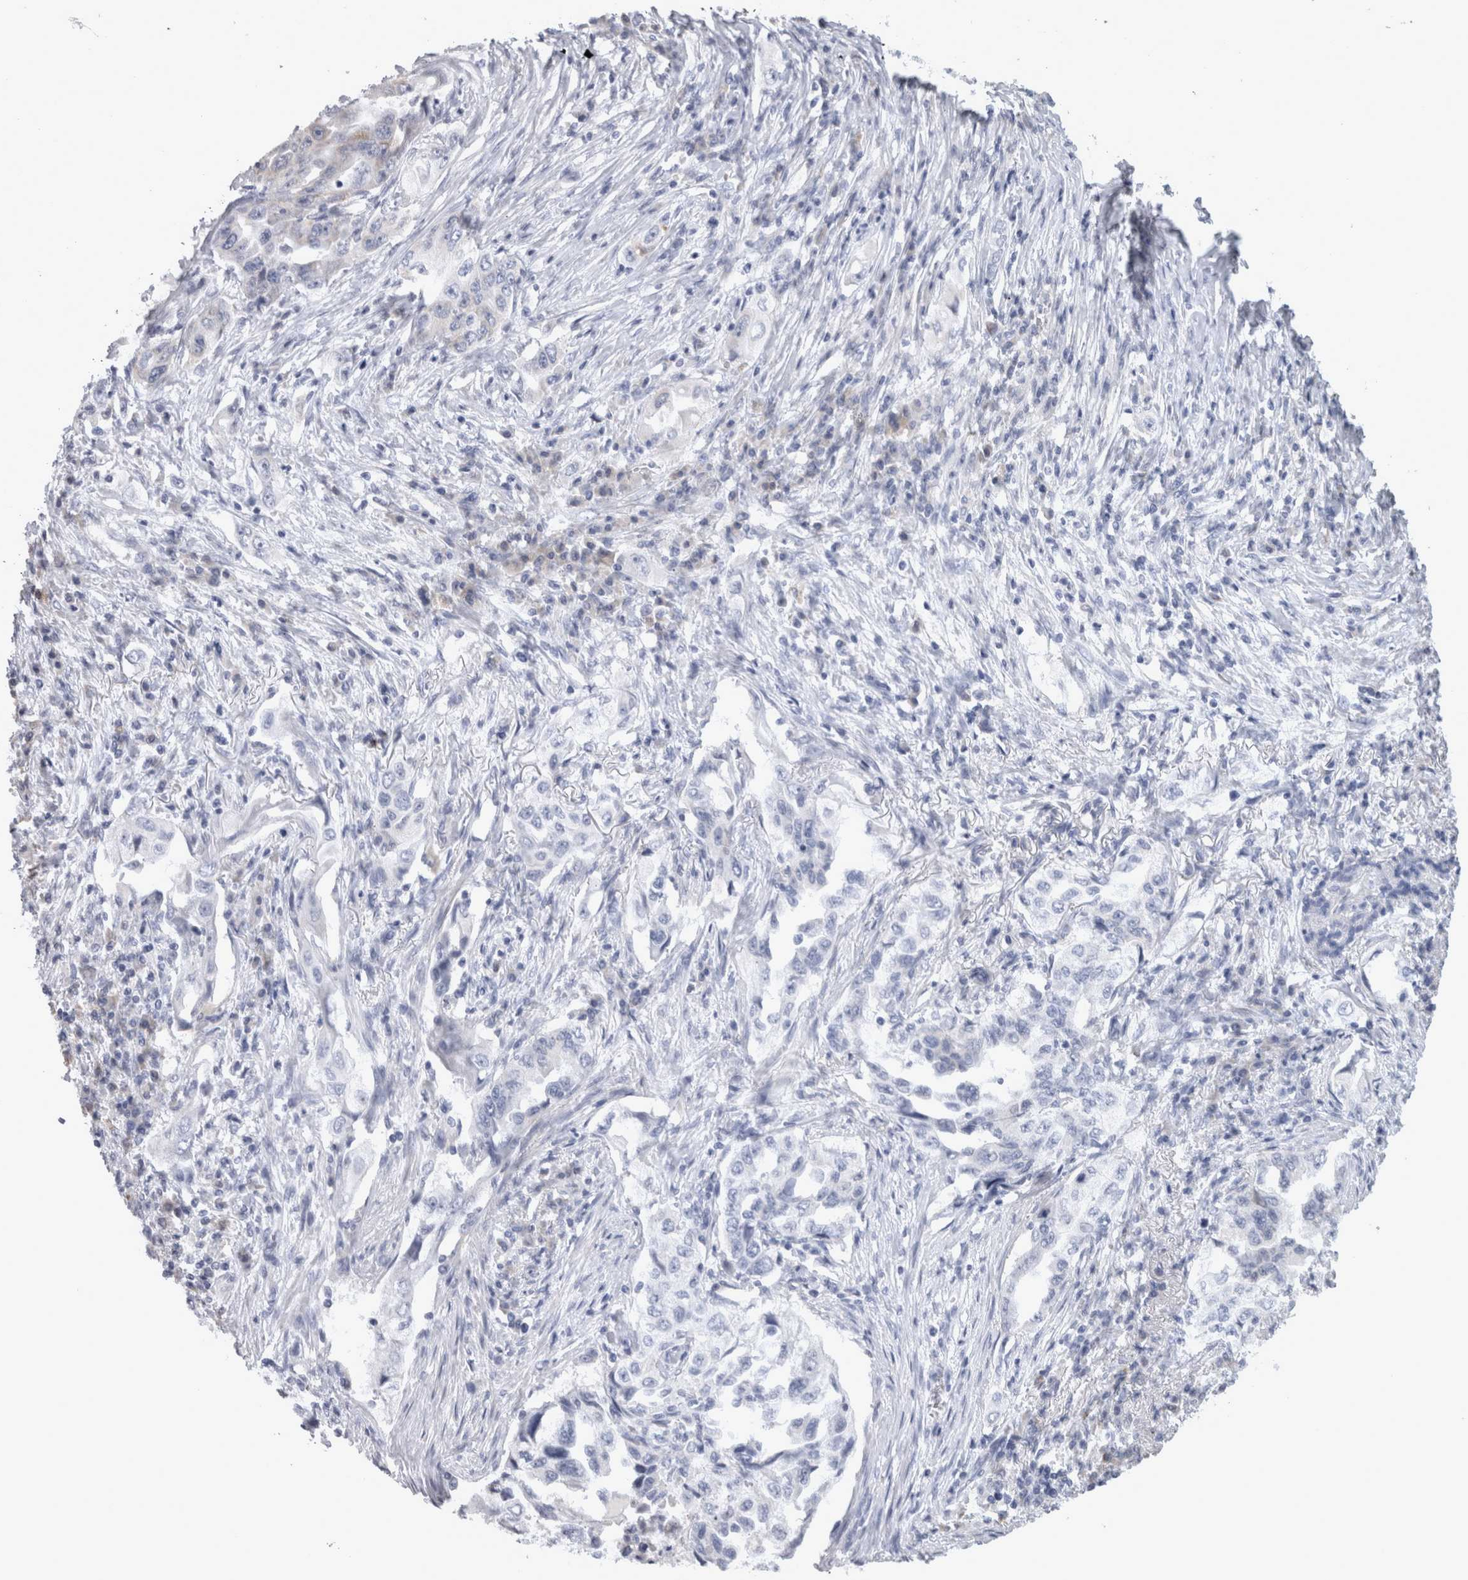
{"staining": {"intensity": "negative", "quantity": "none", "location": "none"}, "tissue": "lung cancer", "cell_type": "Tumor cells", "image_type": "cancer", "snomed": [{"axis": "morphology", "description": "Adenocarcinoma, NOS"}, {"axis": "topography", "description": "Lung"}], "caption": "This image is of lung cancer (adenocarcinoma) stained with IHC to label a protein in brown with the nuclei are counter-stained blue. There is no expression in tumor cells.", "gene": "TCAP", "patient": {"sex": "female", "age": 51}}